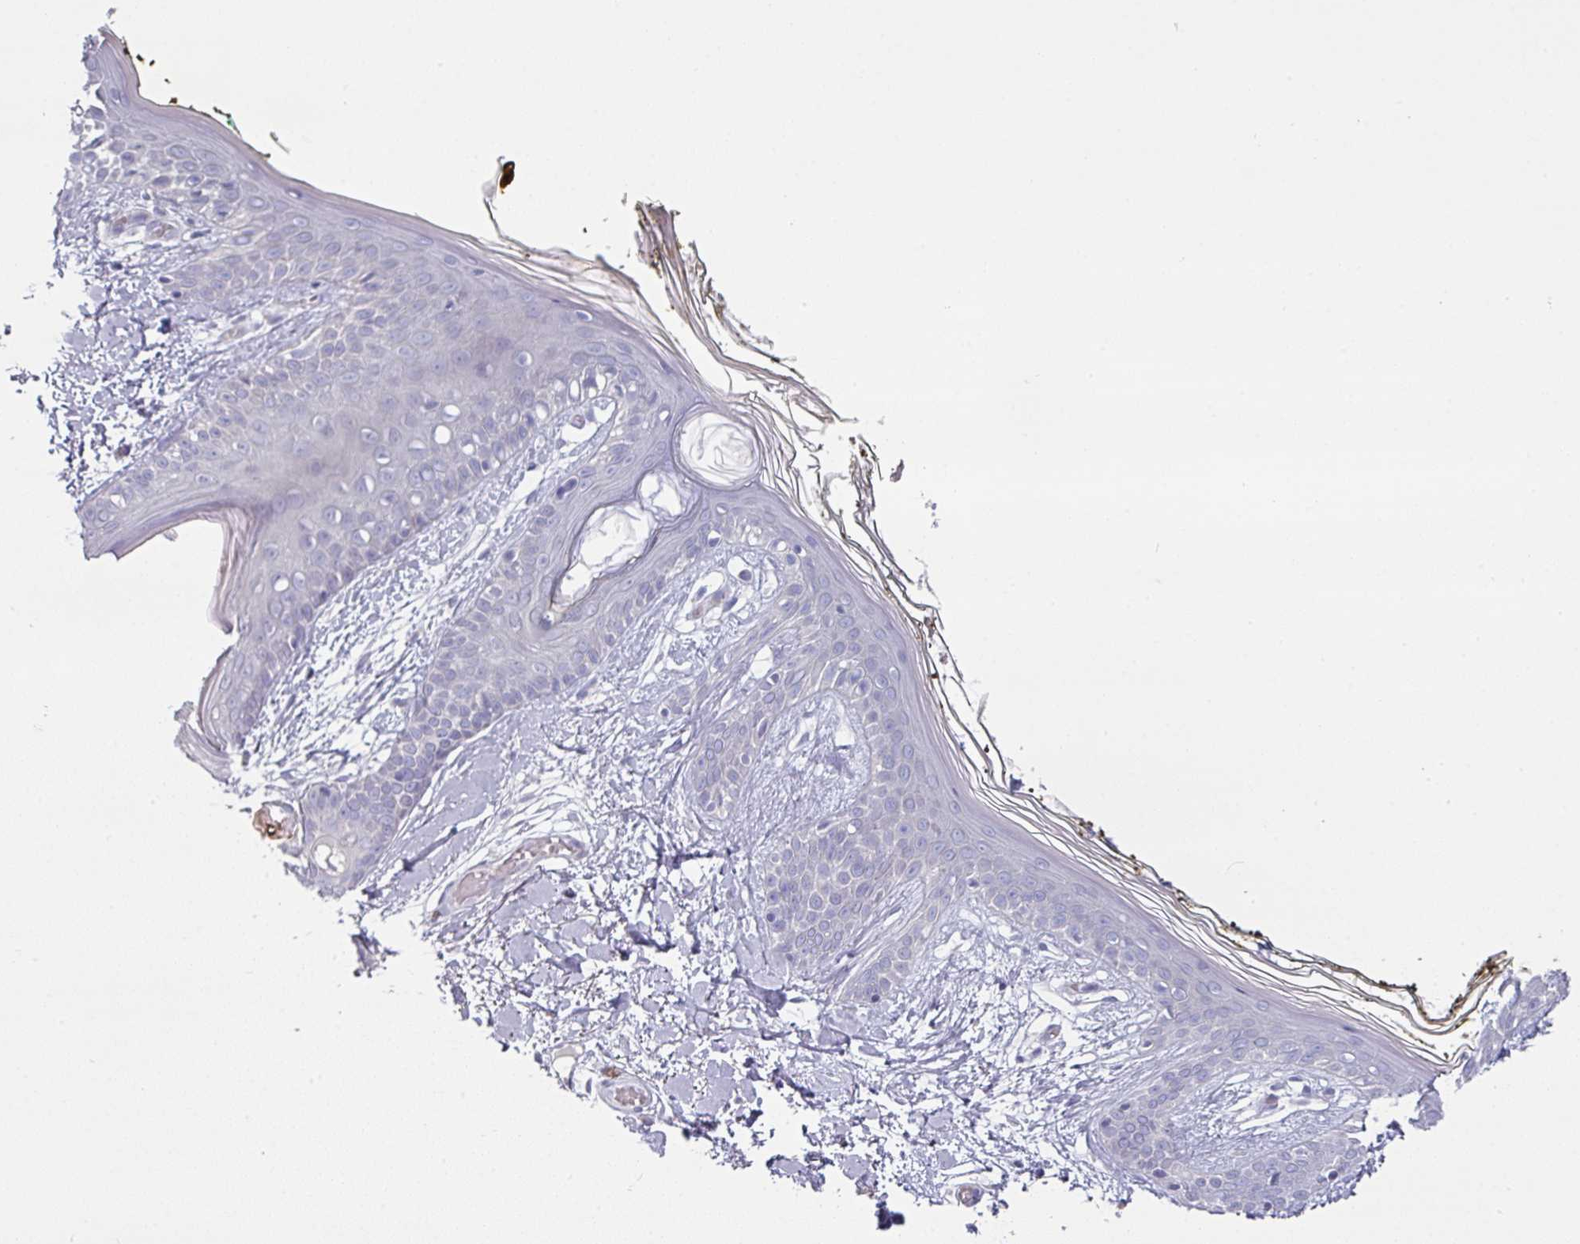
{"staining": {"intensity": "negative", "quantity": "none", "location": "none"}, "tissue": "skin", "cell_type": "Fibroblasts", "image_type": "normal", "snomed": [{"axis": "morphology", "description": "Normal tissue, NOS"}, {"axis": "topography", "description": "Skin"}], "caption": "Image shows no significant protein staining in fibroblasts of benign skin.", "gene": "SLC17A7", "patient": {"sex": "female", "age": 34}}